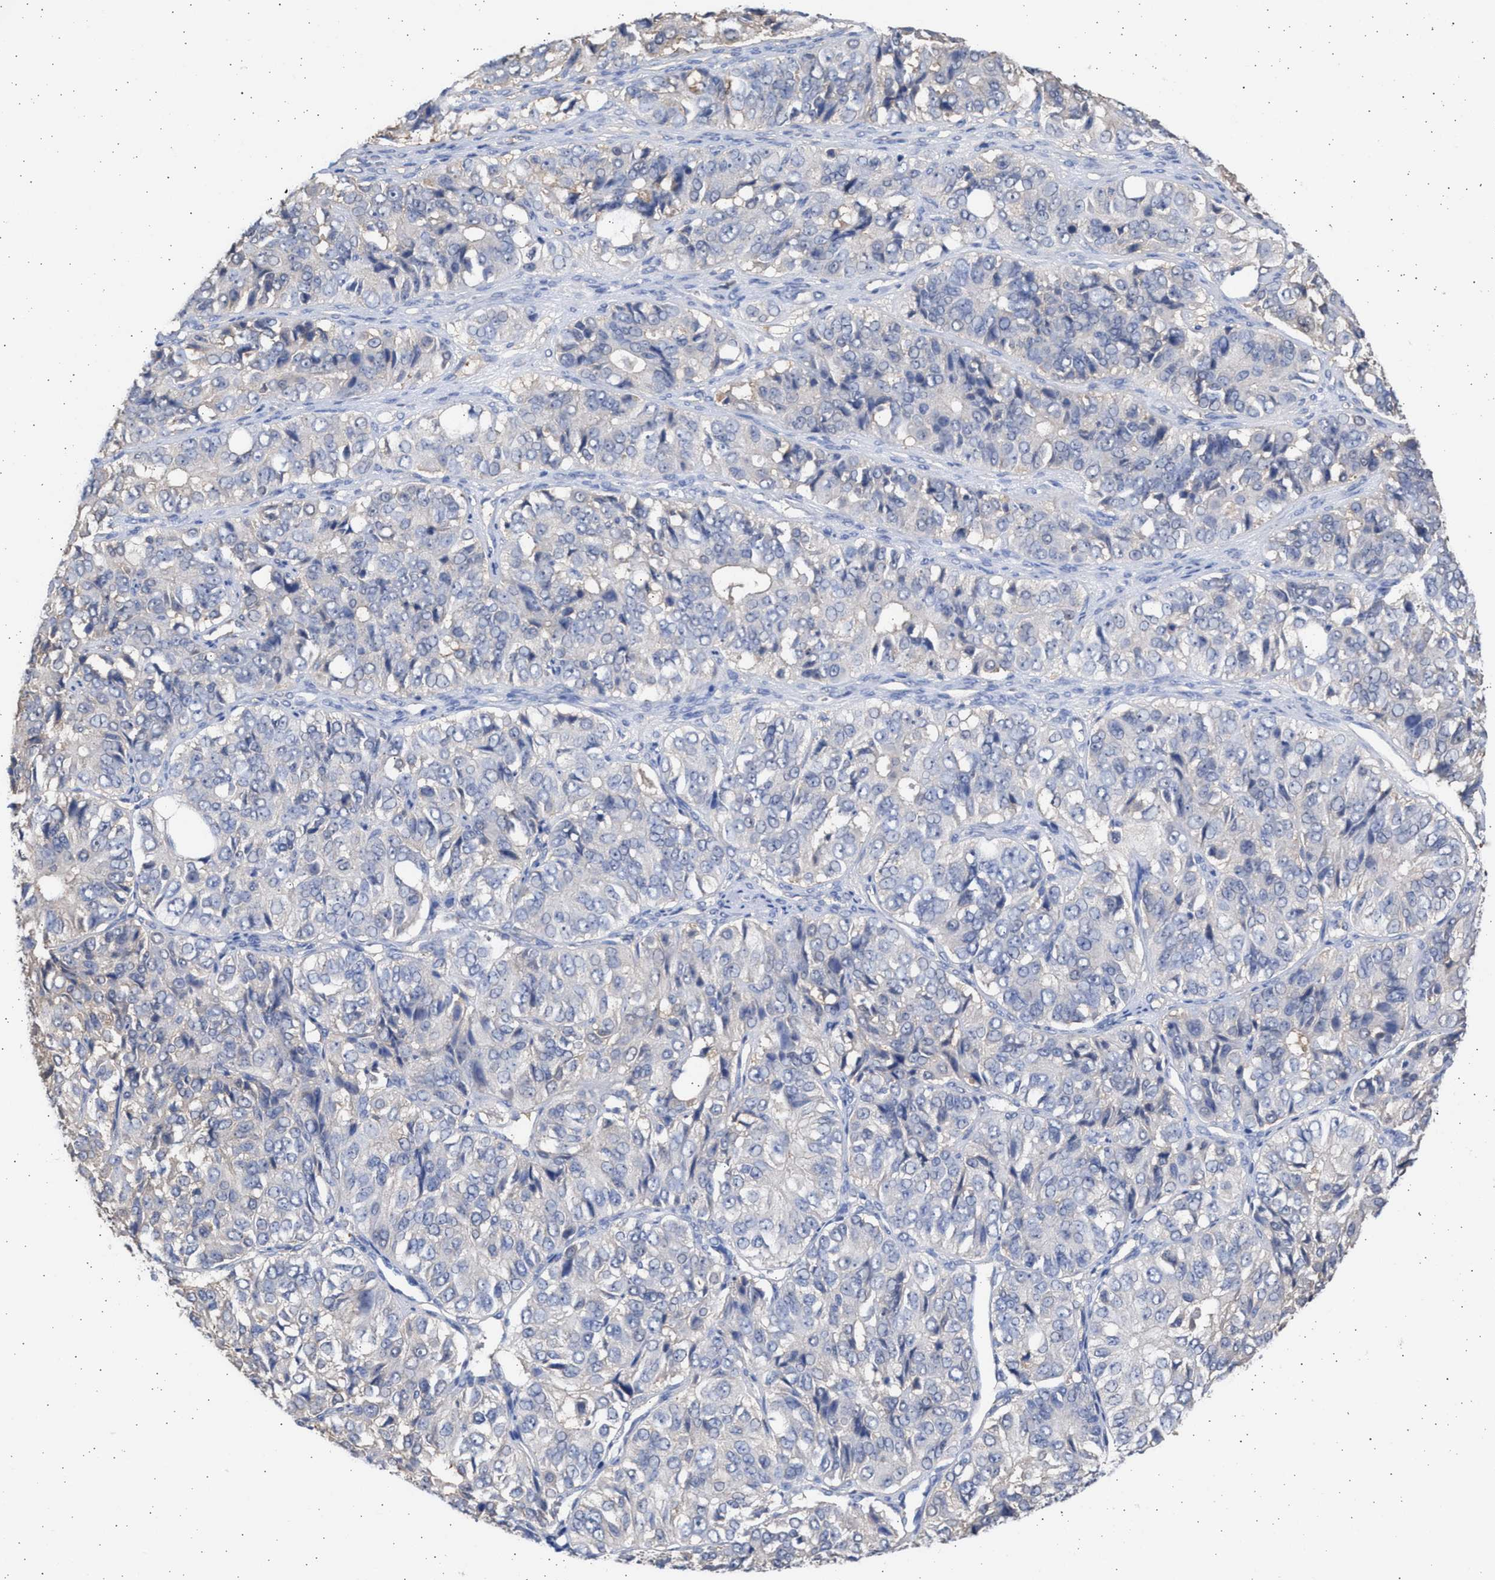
{"staining": {"intensity": "weak", "quantity": "<25%", "location": "cytoplasmic/membranous"}, "tissue": "ovarian cancer", "cell_type": "Tumor cells", "image_type": "cancer", "snomed": [{"axis": "morphology", "description": "Carcinoma, endometroid"}, {"axis": "topography", "description": "Ovary"}], "caption": "A histopathology image of ovarian cancer stained for a protein displays no brown staining in tumor cells.", "gene": "ALDOC", "patient": {"sex": "female", "age": 51}}